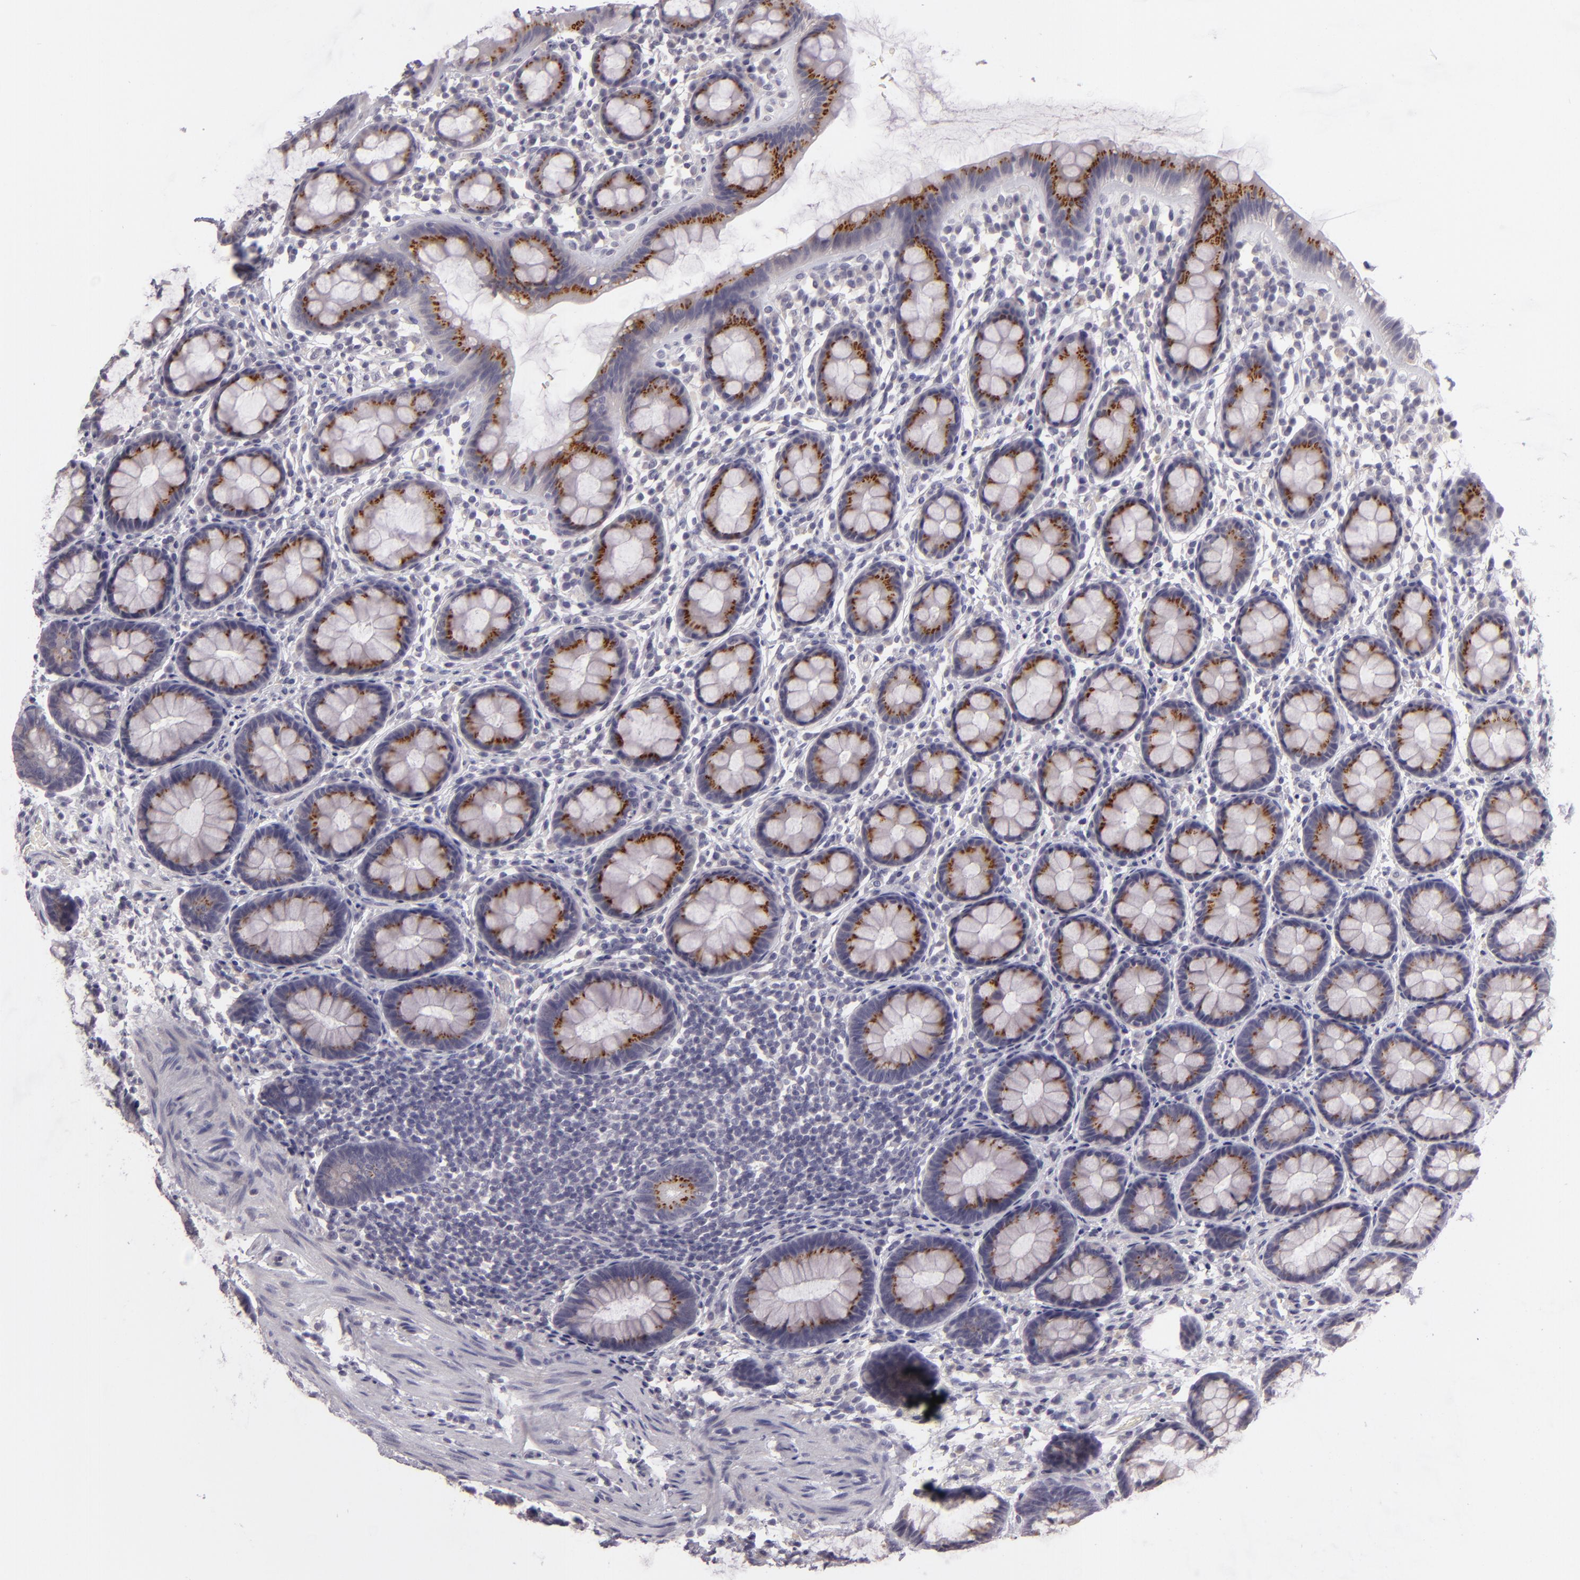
{"staining": {"intensity": "moderate", "quantity": ">75%", "location": "cytoplasmic/membranous"}, "tissue": "rectum", "cell_type": "Glandular cells", "image_type": "normal", "snomed": [{"axis": "morphology", "description": "Normal tissue, NOS"}, {"axis": "topography", "description": "Rectum"}], "caption": "Benign rectum was stained to show a protein in brown. There is medium levels of moderate cytoplasmic/membranous positivity in approximately >75% of glandular cells. (DAB IHC, brown staining for protein, blue staining for nuclei).", "gene": "EGFL6", "patient": {"sex": "male", "age": 92}}